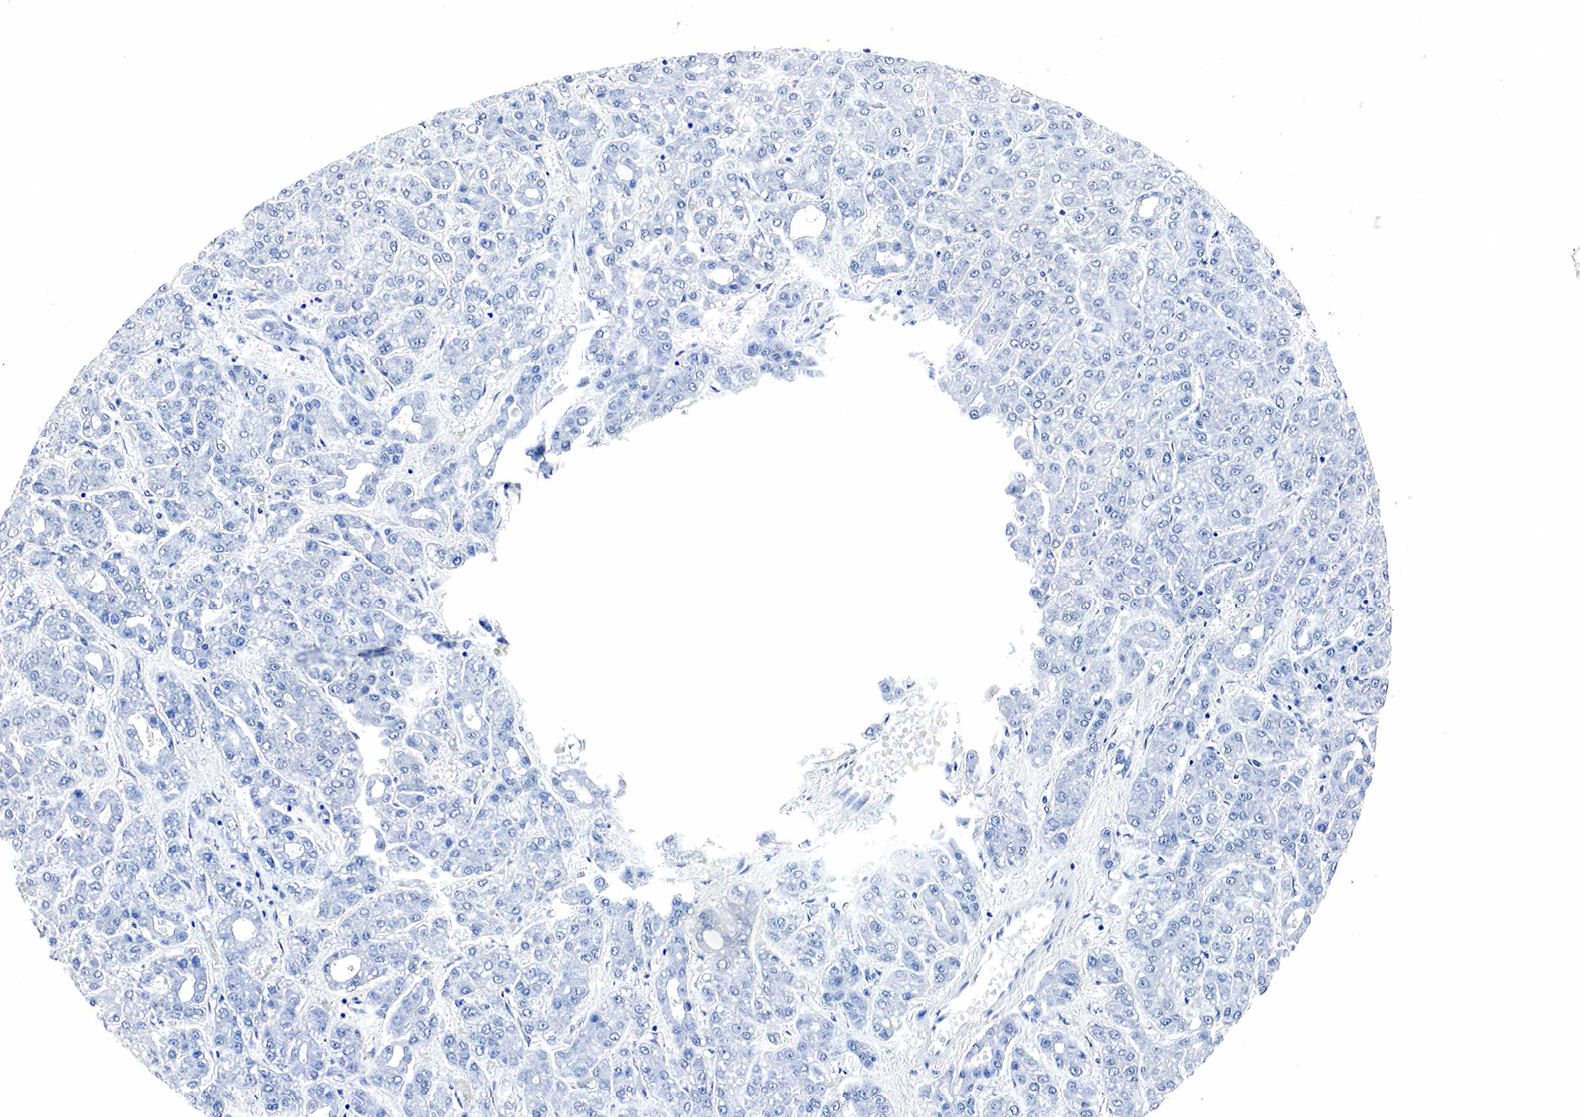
{"staining": {"intensity": "negative", "quantity": "none", "location": "none"}, "tissue": "stomach cancer", "cell_type": "Tumor cells", "image_type": "cancer", "snomed": [{"axis": "morphology", "description": "Adenocarcinoma, NOS"}, {"axis": "topography", "description": "Stomach, lower"}], "caption": "Tumor cells are negative for protein expression in human stomach cancer (adenocarcinoma).", "gene": "GAST", "patient": {"sex": "male", "age": 88}}